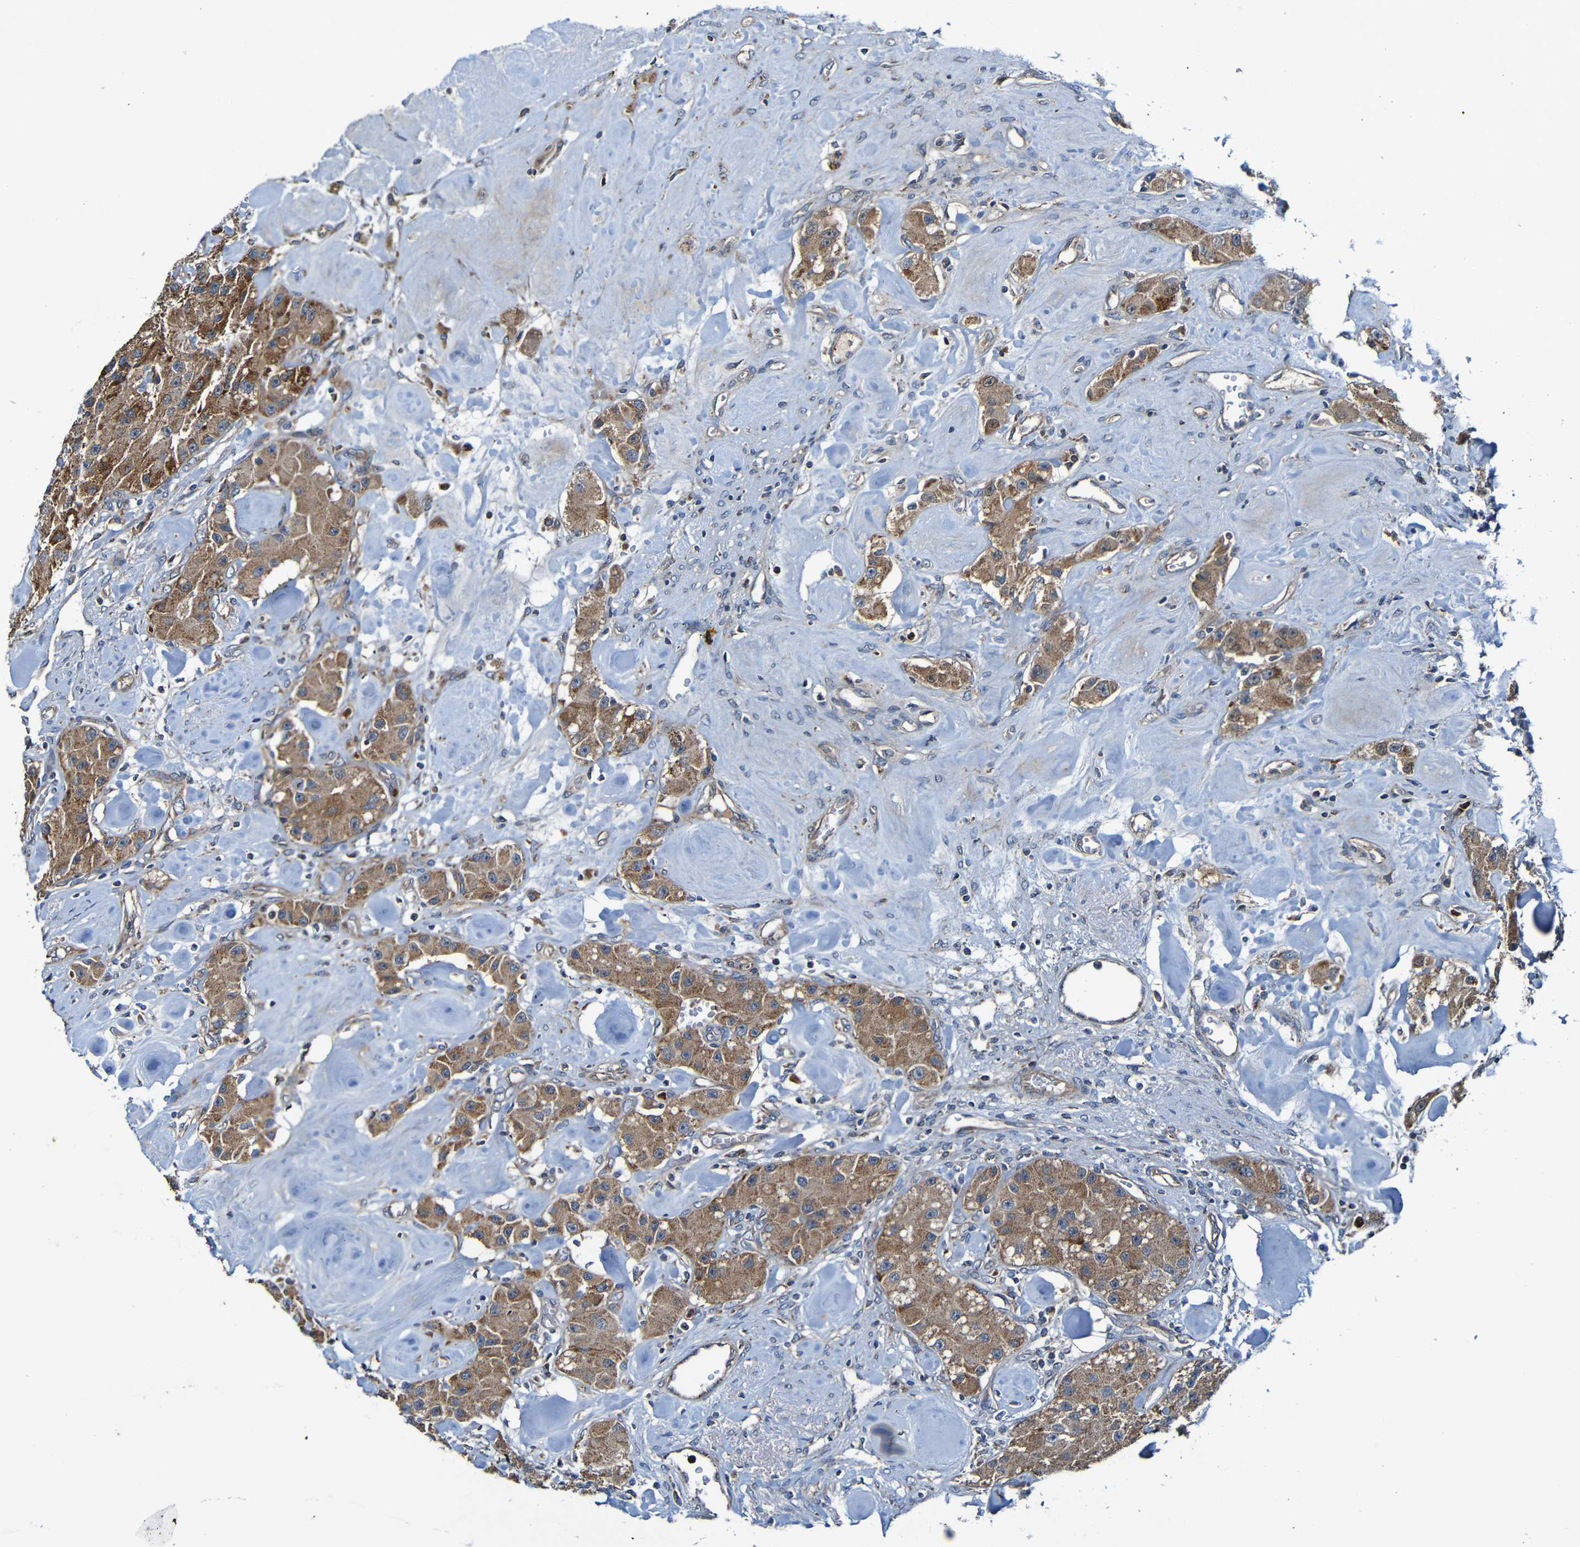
{"staining": {"intensity": "moderate", "quantity": ">75%", "location": "cytoplasmic/membranous"}, "tissue": "carcinoid", "cell_type": "Tumor cells", "image_type": "cancer", "snomed": [{"axis": "morphology", "description": "Carcinoid, malignant, NOS"}, {"axis": "topography", "description": "Pancreas"}], "caption": "The histopathology image reveals a brown stain indicating the presence of a protein in the cytoplasmic/membranous of tumor cells in carcinoid.", "gene": "ADAM15", "patient": {"sex": "male", "age": 41}}